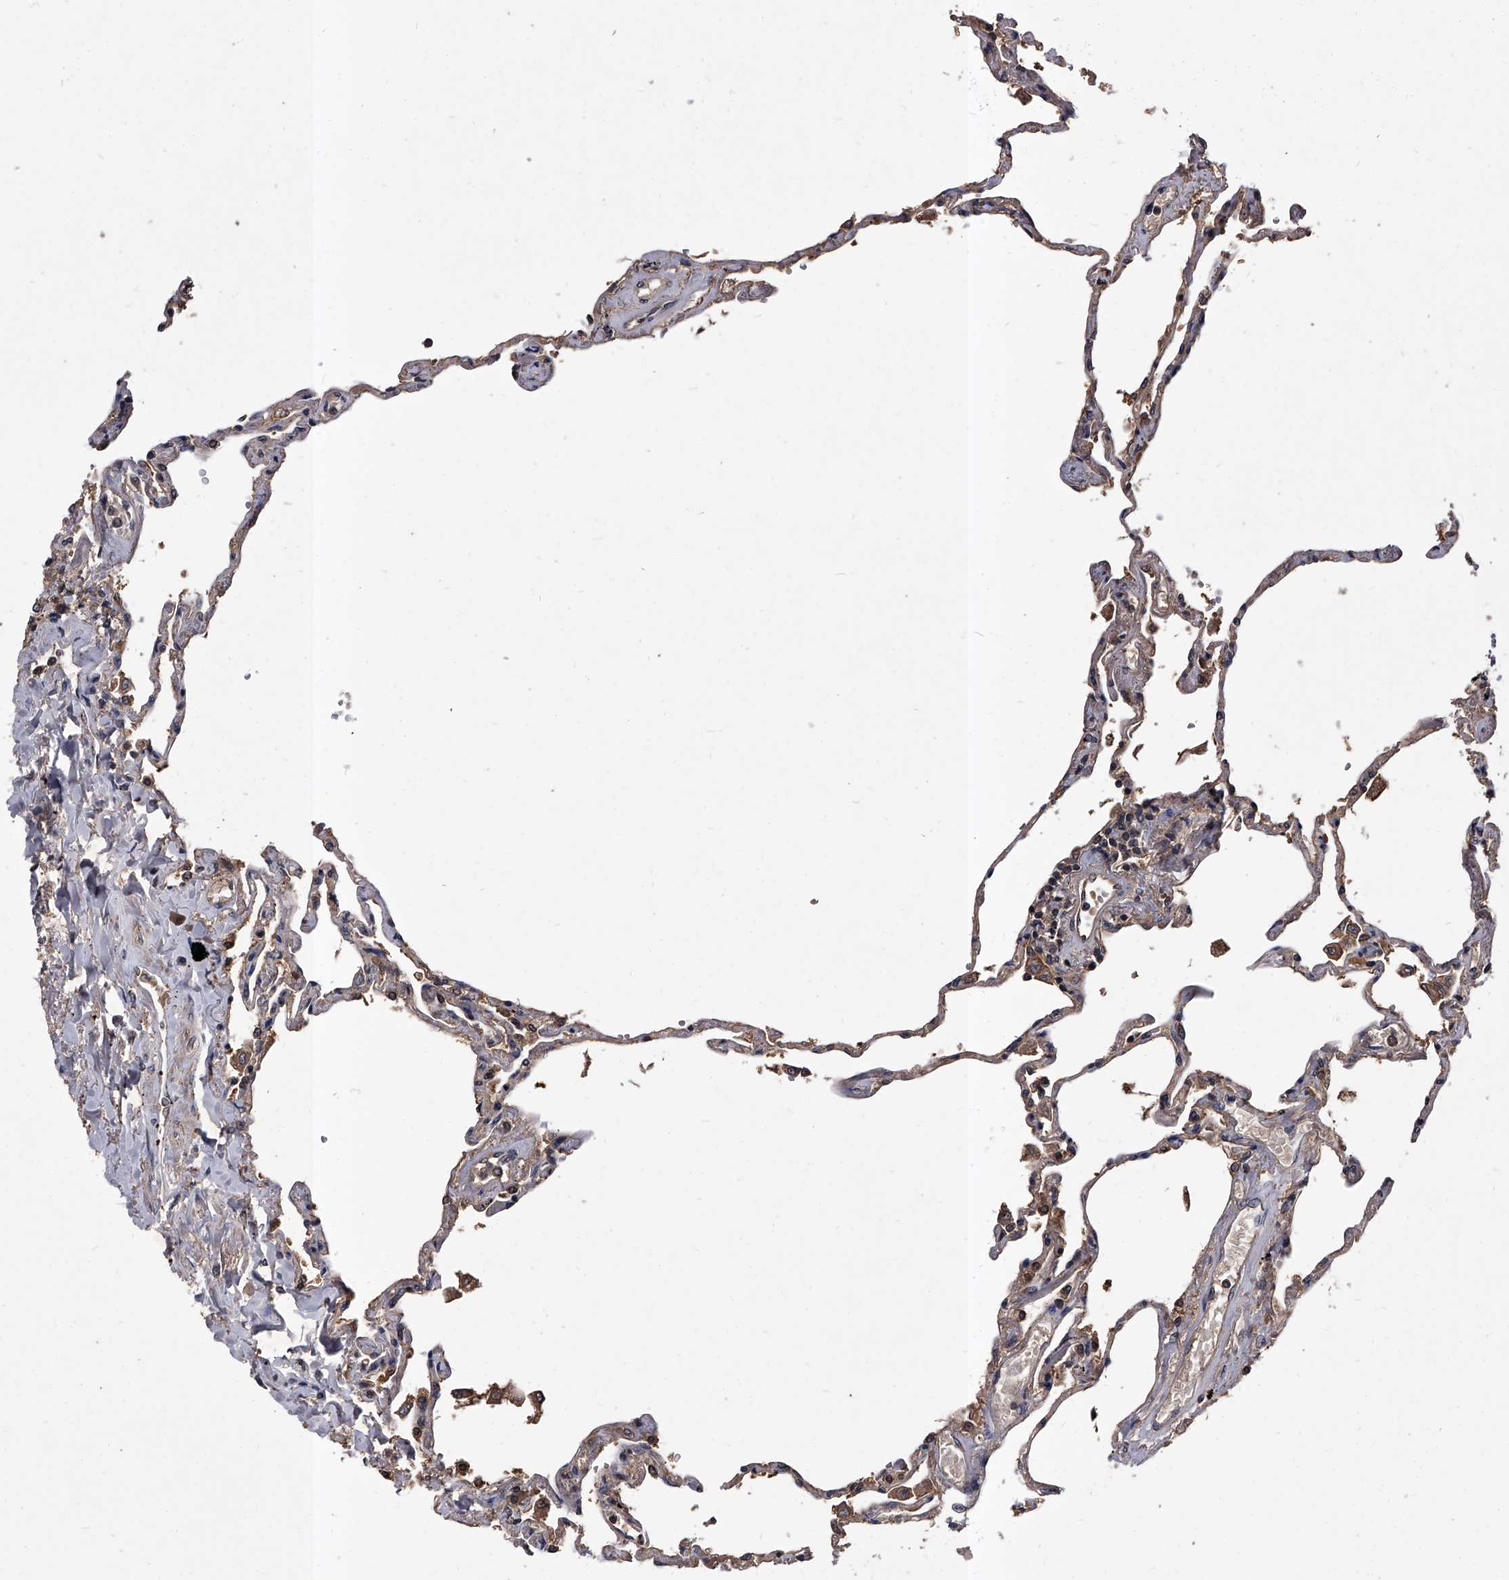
{"staining": {"intensity": "moderate", "quantity": "25%-75%", "location": "cytoplasmic/membranous"}, "tissue": "lung", "cell_type": "Alveolar cells", "image_type": "normal", "snomed": [{"axis": "morphology", "description": "Normal tissue, NOS"}, {"axis": "topography", "description": "Lung"}], "caption": "A brown stain highlights moderate cytoplasmic/membranous staining of a protein in alveolar cells of normal lung.", "gene": "SLC18B1", "patient": {"sex": "female", "age": 67}}